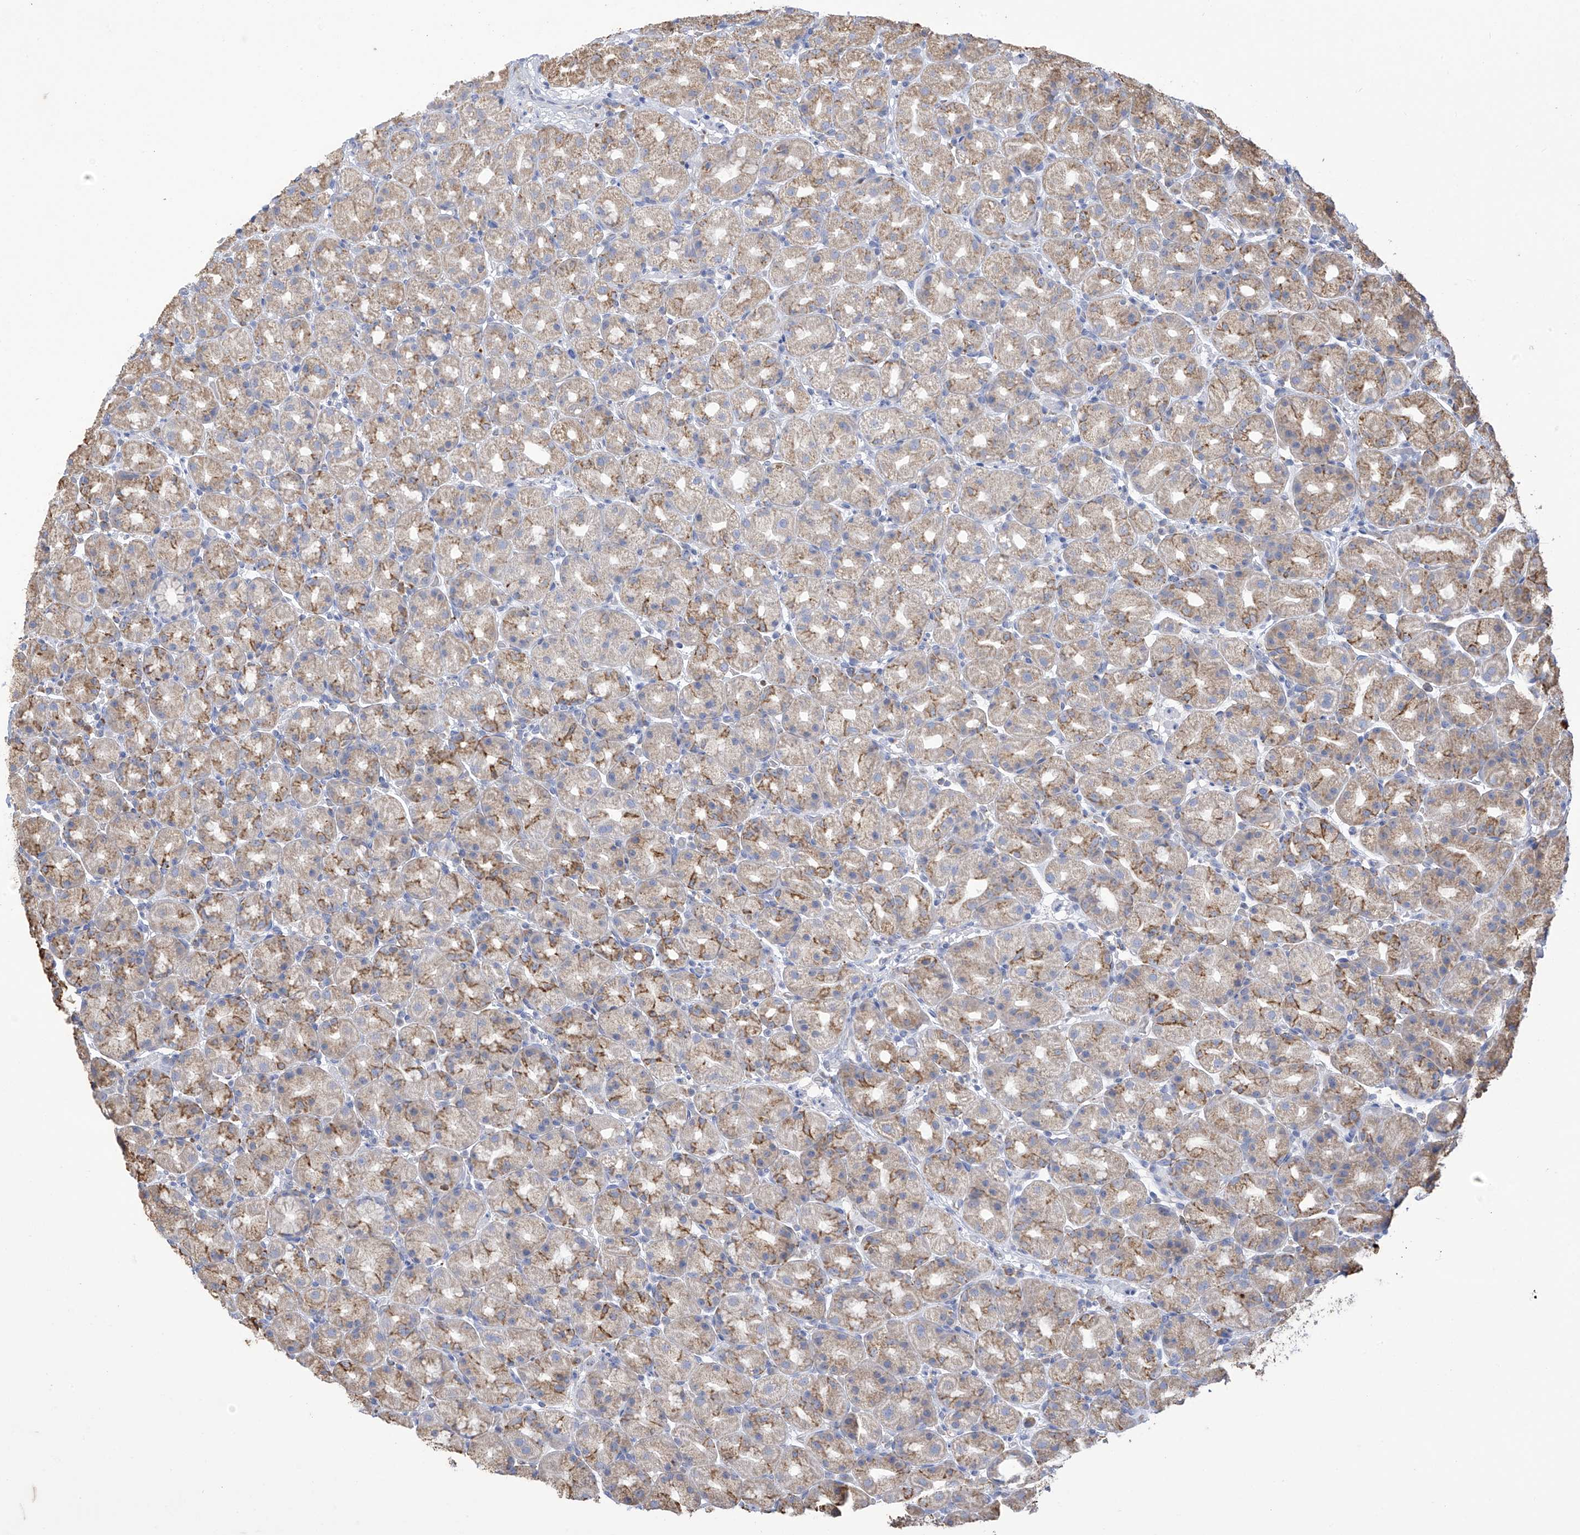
{"staining": {"intensity": "moderate", "quantity": "<25%", "location": "cytoplasmic/membranous"}, "tissue": "stomach", "cell_type": "Glandular cells", "image_type": "normal", "snomed": [{"axis": "morphology", "description": "Normal tissue, NOS"}, {"axis": "topography", "description": "Stomach, upper"}], "caption": "Immunohistochemical staining of benign stomach exhibits <25% levels of moderate cytoplasmic/membranous protein staining in about <25% of glandular cells. Nuclei are stained in blue.", "gene": "OGT", "patient": {"sex": "male", "age": 68}}